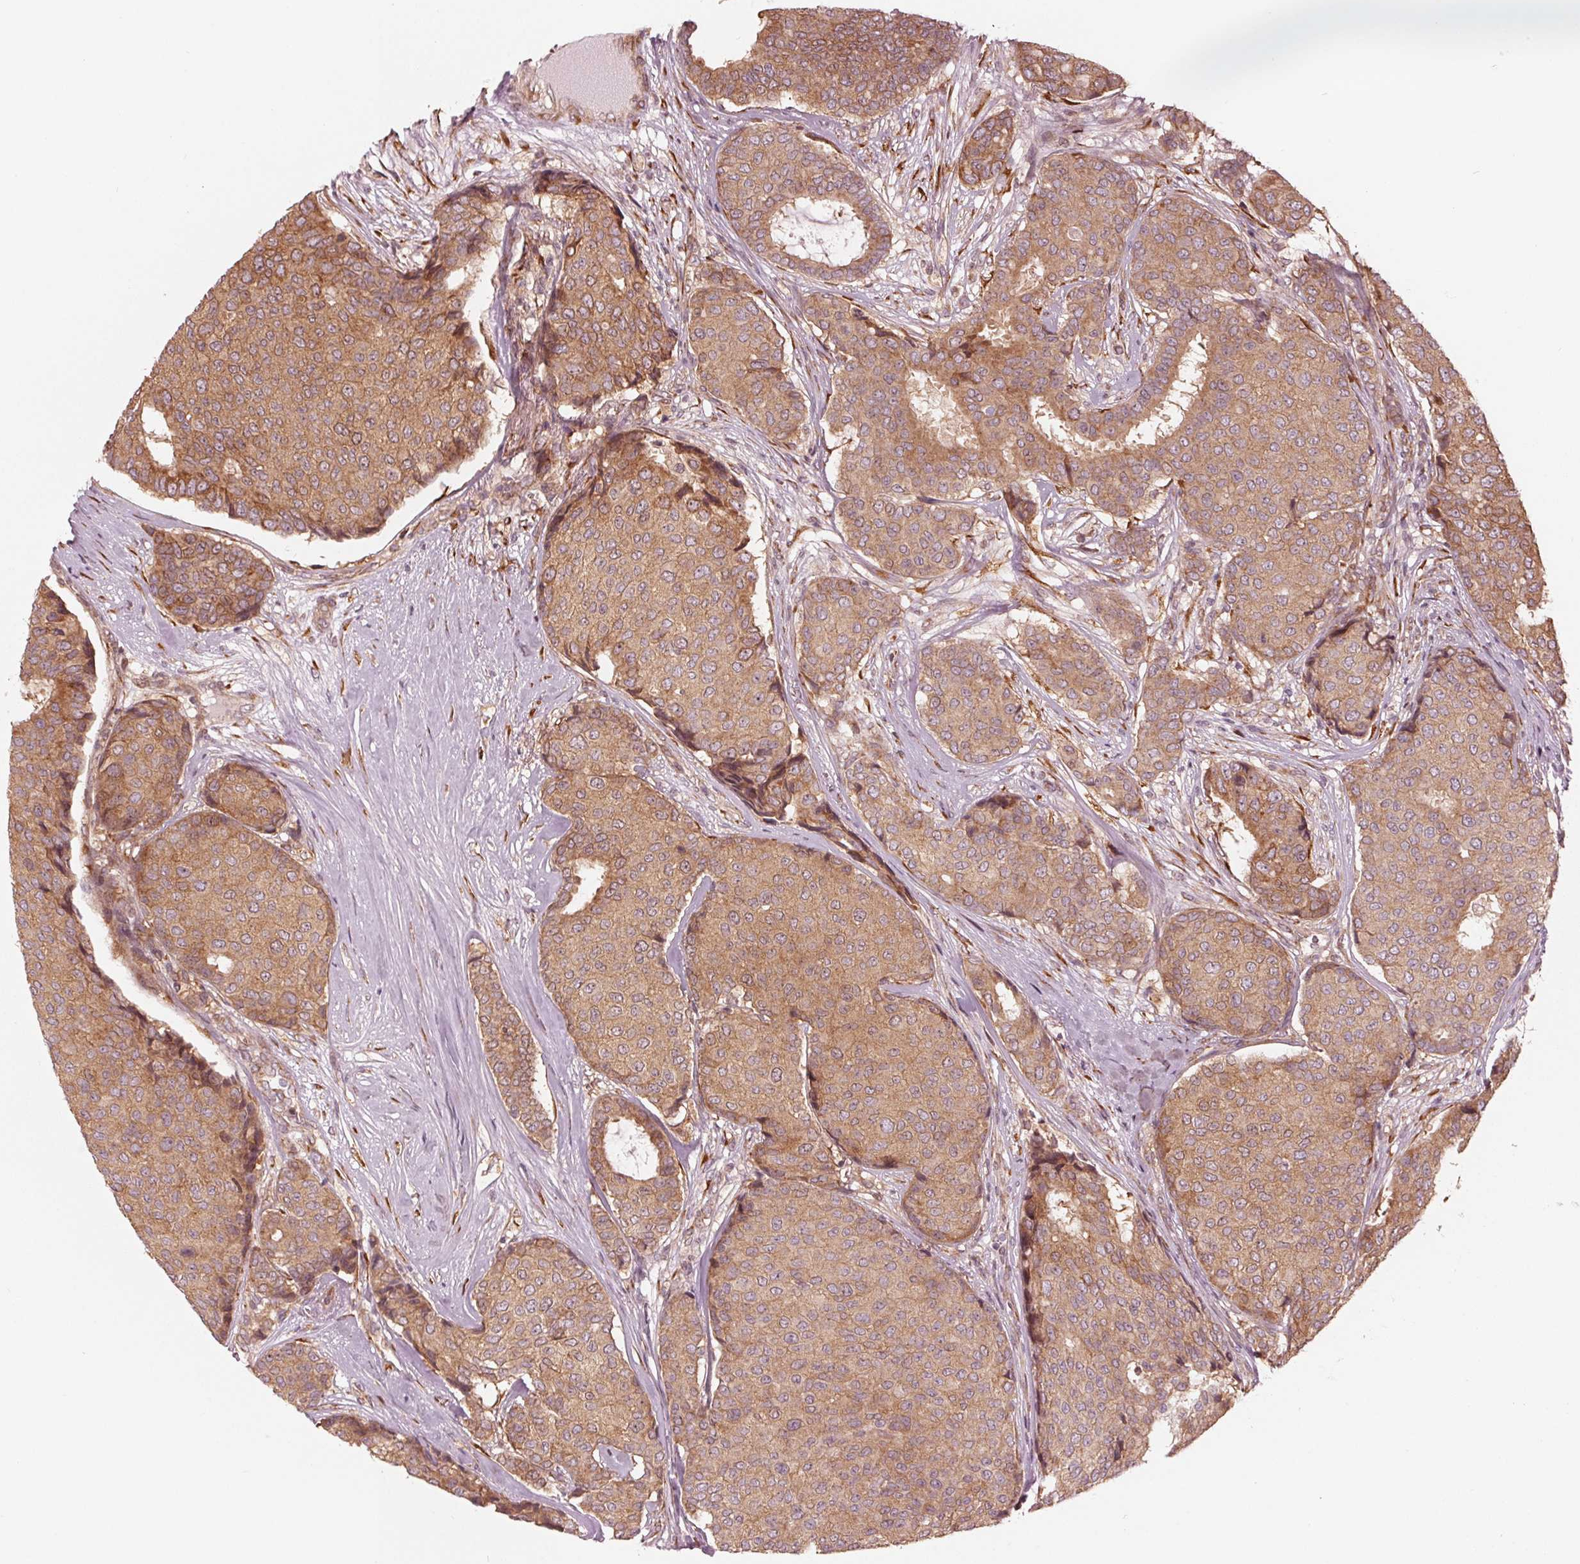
{"staining": {"intensity": "moderate", "quantity": ">75%", "location": "cytoplasmic/membranous"}, "tissue": "breast cancer", "cell_type": "Tumor cells", "image_type": "cancer", "snomed": [{"axis": "morphology", "description": "Duct carcinoma"}, {"axis": "topography", "description": "Breast"}], "caption": "Protein expression analysis of human breast cancer (invasive ductal carcinoma) reveals moderate cytoplasmic/membranous positivity in about >75% of tumor cells.", "gene": "CMIP", "patient": {"sex": "female", "age": 75}}